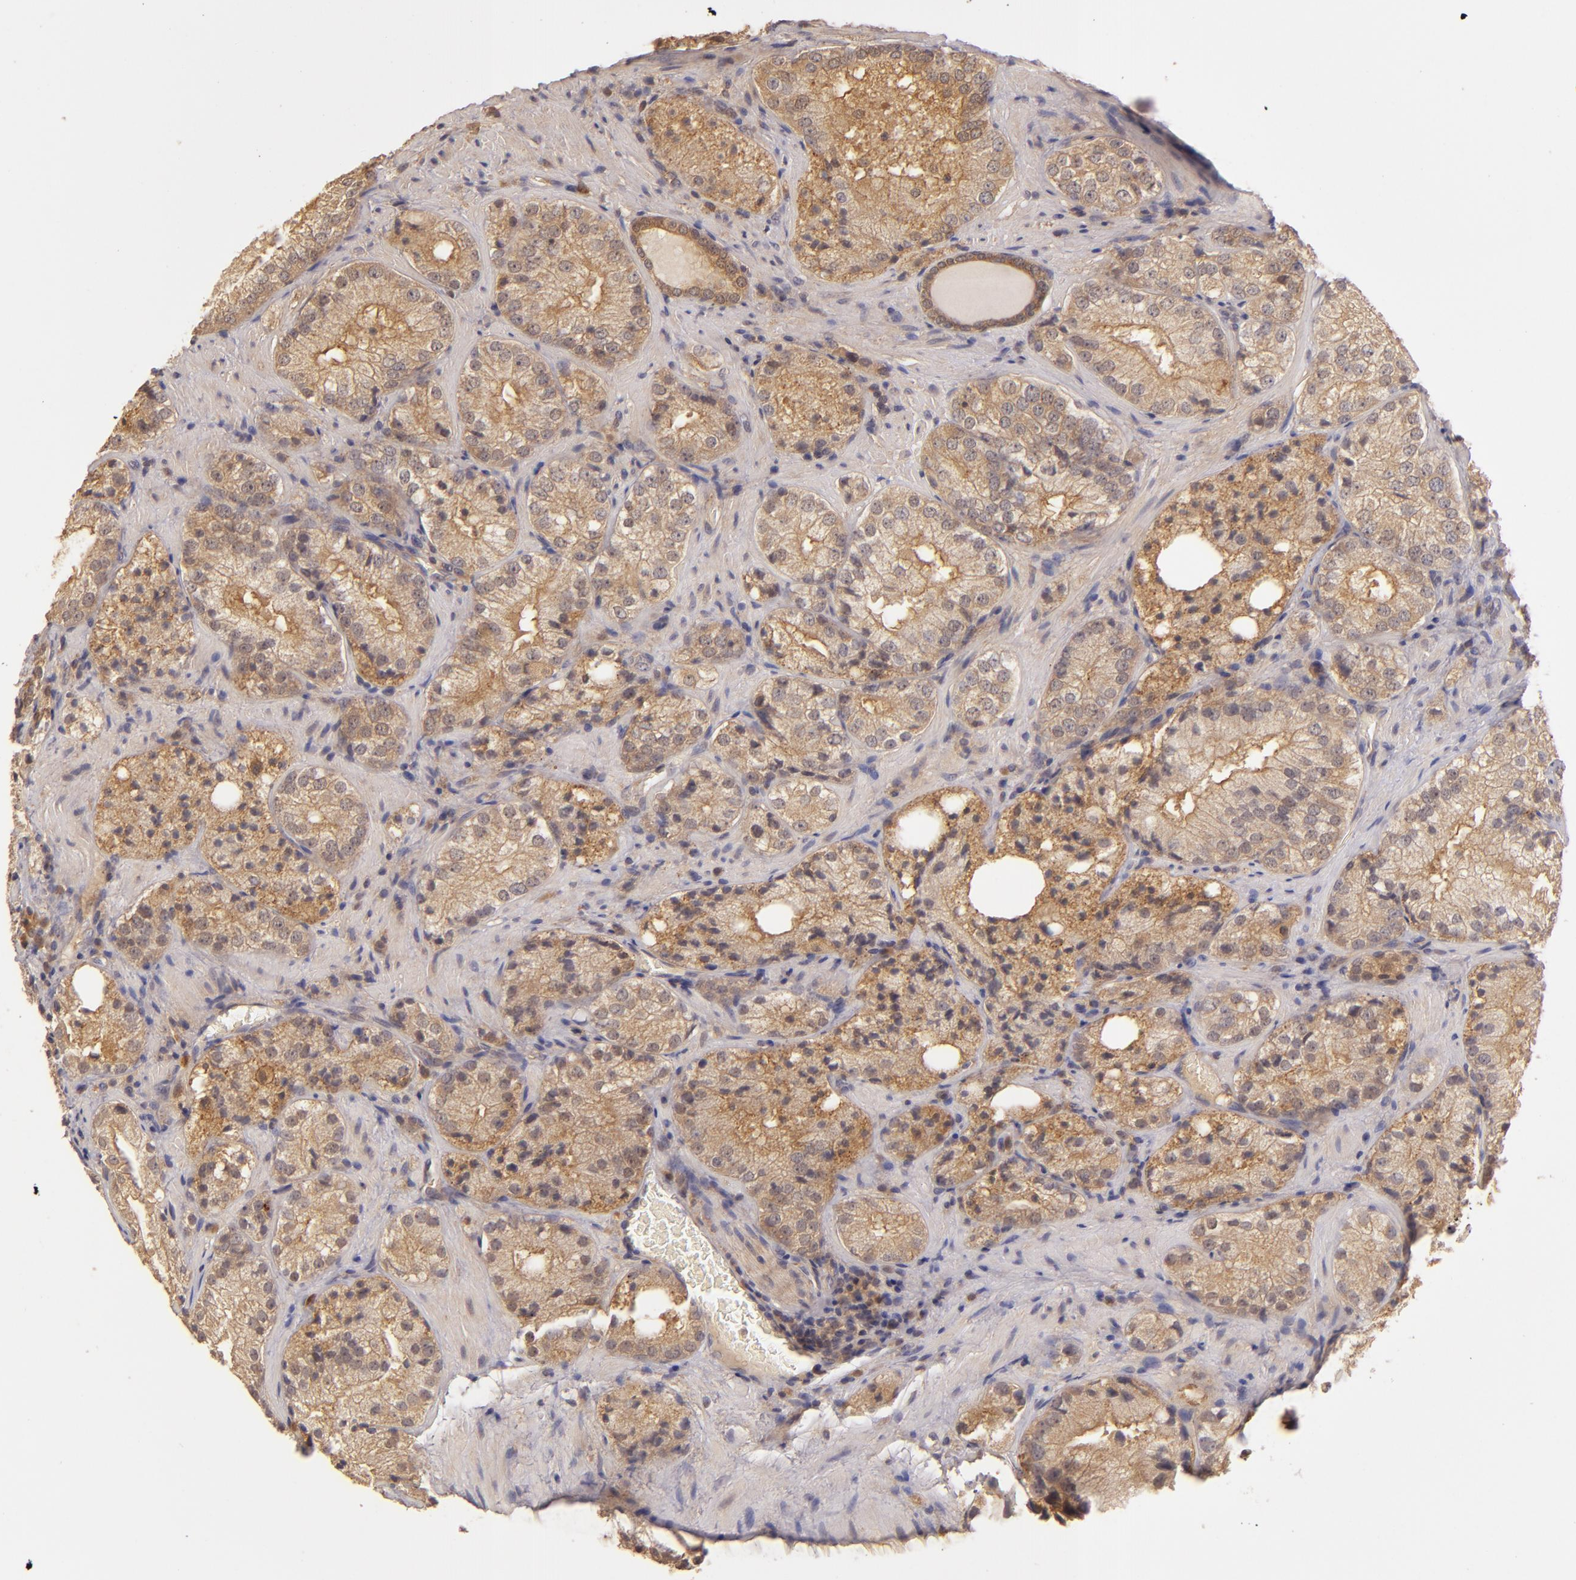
{"staining": {"intensity": "strong", "quantity": ">75%", "location": "cytoplasmic/membranous"}, "tissue": "prostate cancer", "cell_type": "Tumor cells", "image_type": "cancer", "snomed": [{"axis": "morphology", "description": "Adenocarcinoma, Low grade"}, {"axis": "topography", "description": "Prostate"}], "caption": "Prostate cancer stained with DAB (3,3'-diaminobenzidine) IHC displays high levels of strong cytoplasmic/membranous positivity in about >75% of tumor cells. (Brightfield microscopy of DAB IHC at high magnification).", "gene": "PRKCD", "patient": {"sex": "male", "age": 60}}